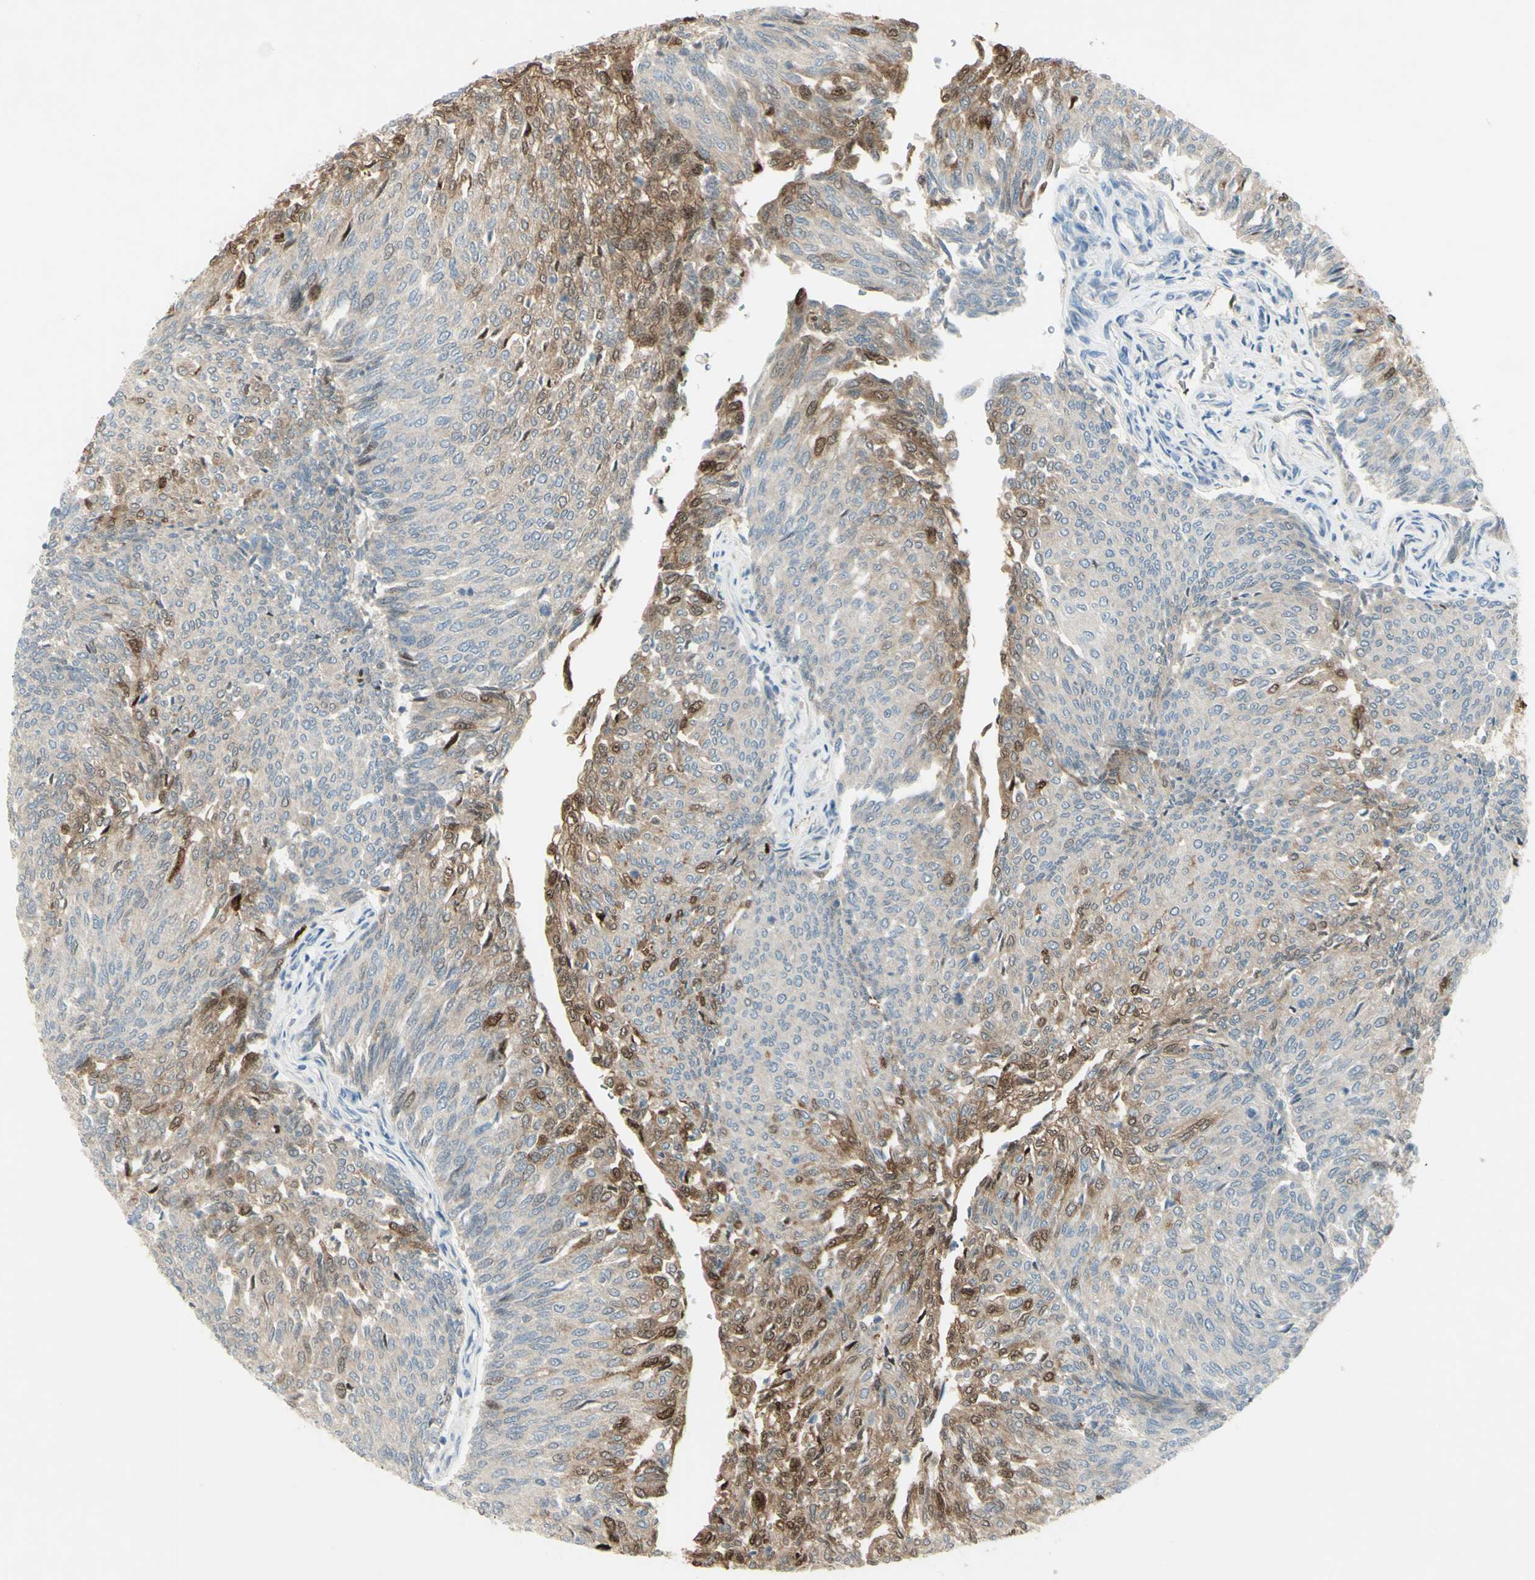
{"staining": {"intensity": "moderate", "quantity": "25%-75%", "location": "cytoplasmic/membranous,nuclear"}, "tissue": "urothelial cancer", "cell_type": "Tumor cells", "image_type": "cancer", "snomed": [{"axis": "morphology", "description": "Urothelial carcinoma, Low grade"}, {"axis": "topography", "description": "Urinary bladder"}], "caption": "Low-grade urothelial carcinoma stained for a protein demonstrates moderate cytoplasmic/membranous and nuclear positivity in tumor cells.", "gene": "C1orf159", "patient": {"sex": "female", "age": 79}}